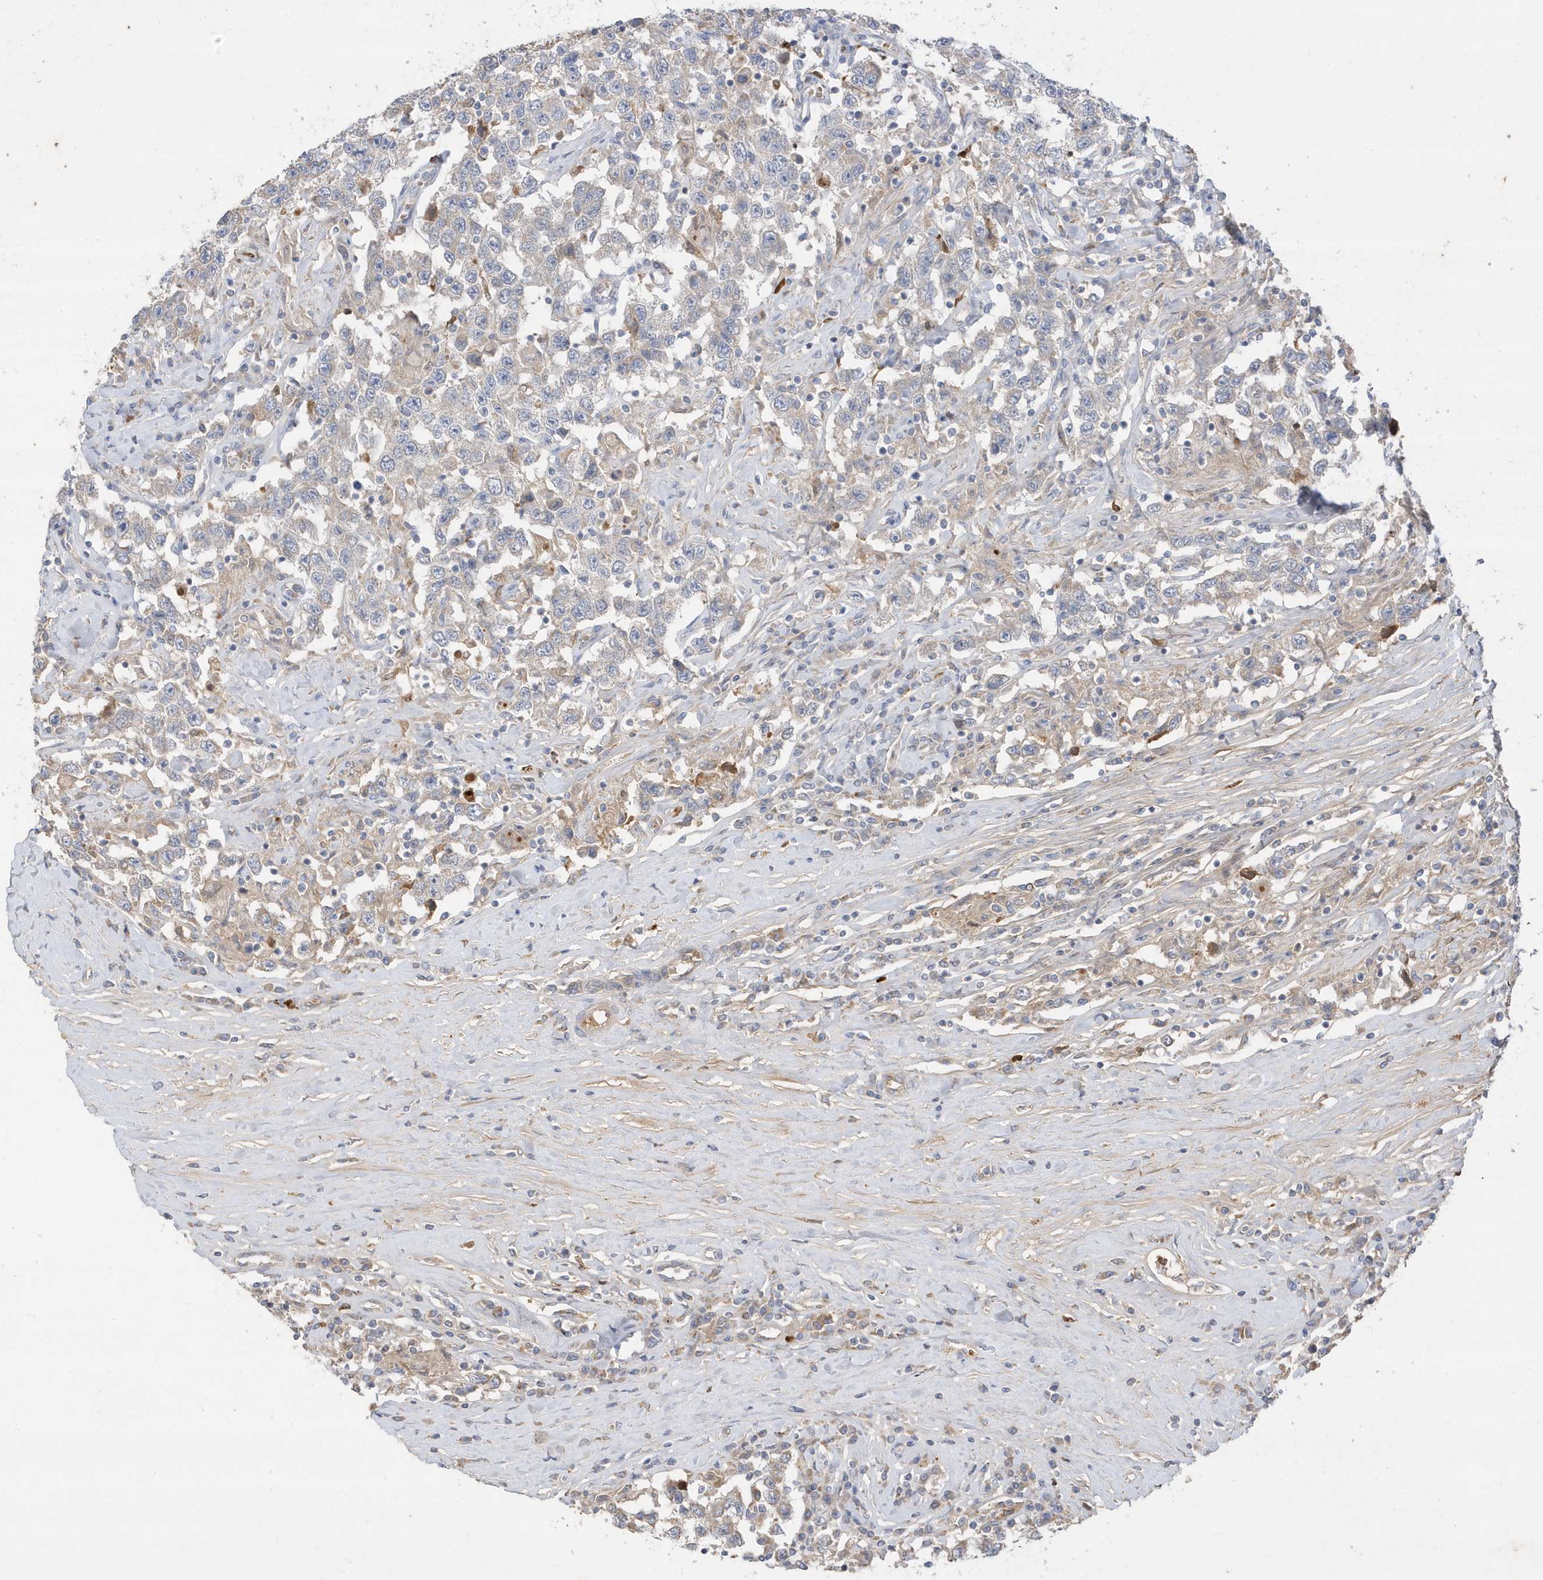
{"staining": {"intensity": "negative", "quantity": "none", "location": "none"}, "tissue": "testis cancer", "cell_type": "Tumor cells", "image_type": "cancer", "snomed": [{"axis": "morphology", "description": "Seminoma, NOS"}, {"axis": "topography", "description": "Testis"}], "caption": "This is a photomicrograph of IHC staining of testis seminoma, which shows no staining in tumor cells.", "gene": "DPP9", "patient": {"sex": "male", "age": 41}}